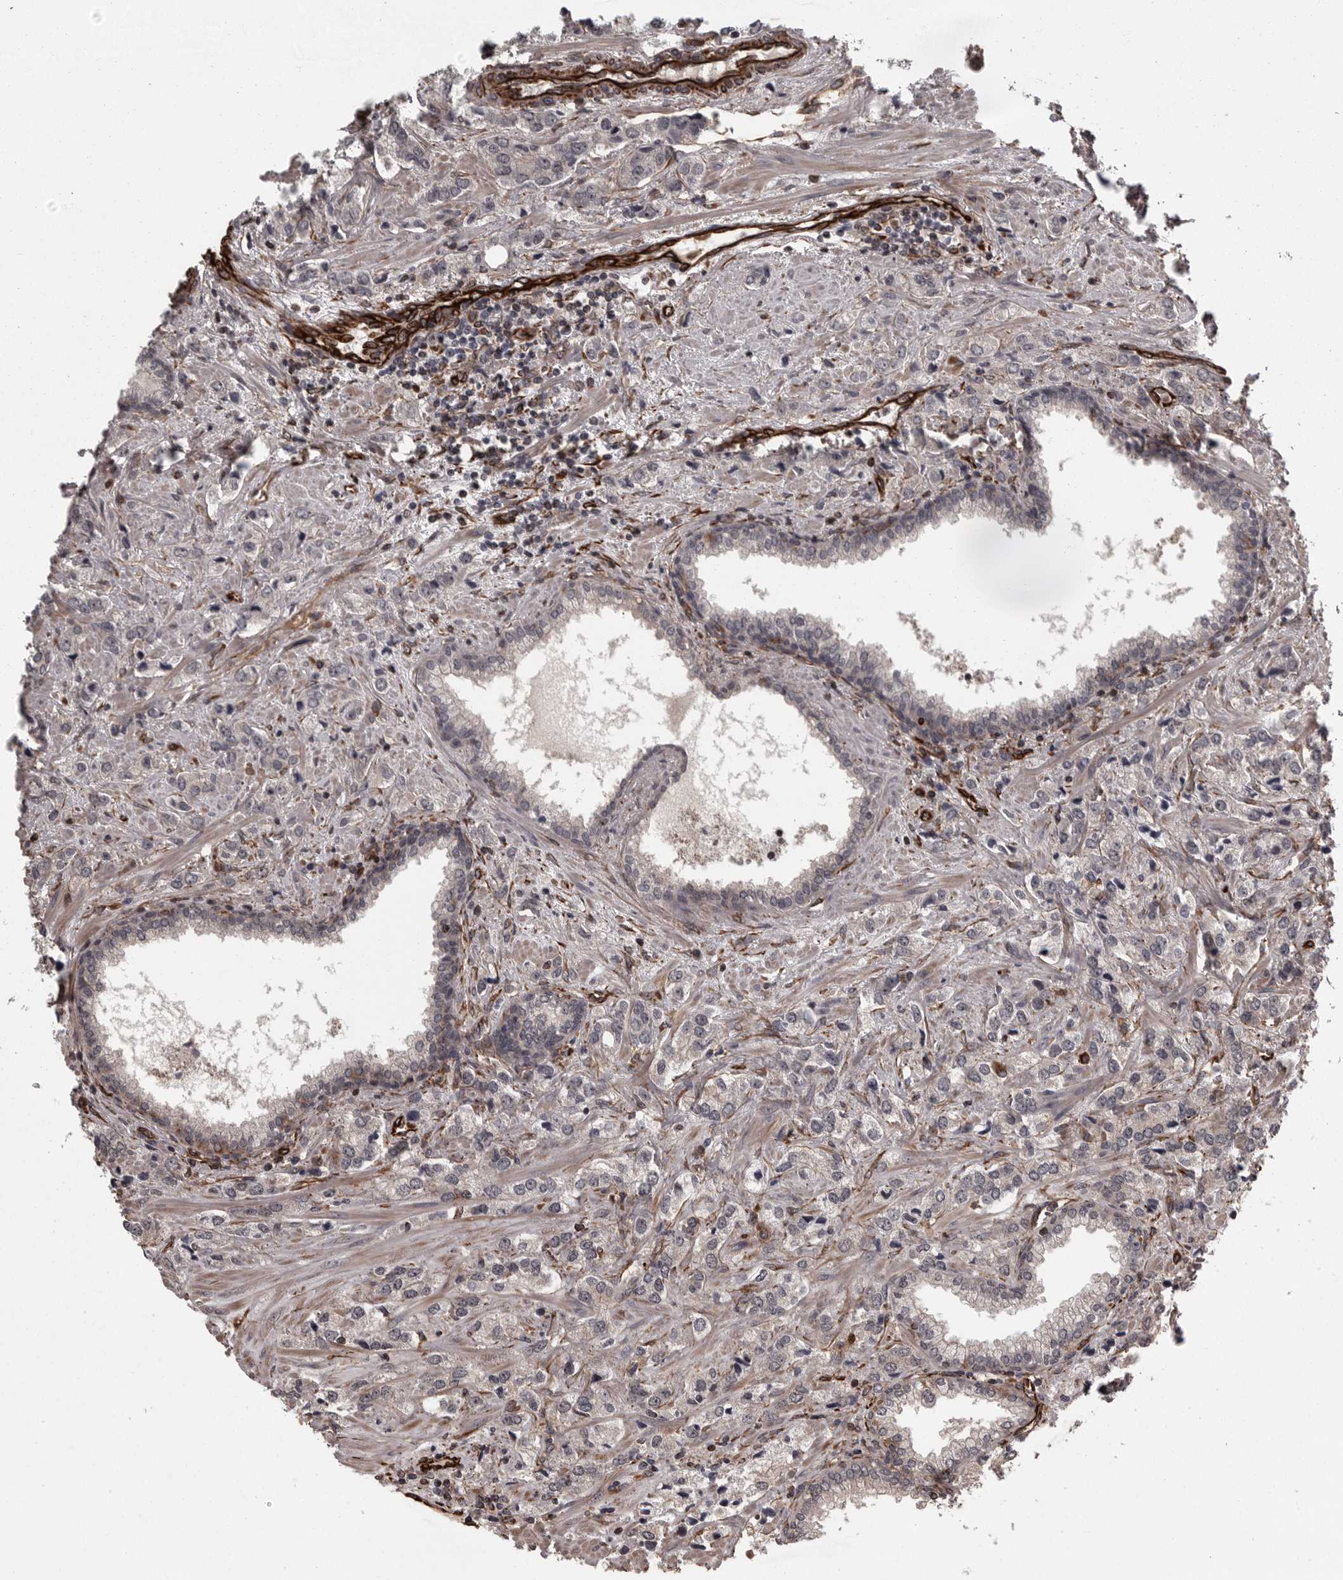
{"staining": {"intensity": "negative", "quantity": "none", "location": "none"}, "tissue": "prostate cancer", "cell_type": "Tumor cells", "image_type": "cancer", "snomed": [{"axis": "morphology", "description": "Adenocarcinoma, High grade"}, {"axis": "topography", "description": "Prostate"}], "caption": "Tumor cells are negative for protein expression in human prostate cancer (adenocarcinoma (high-grade)).", "gene": "FAAP100", "patient": {"sex": "male", "age": 66}}